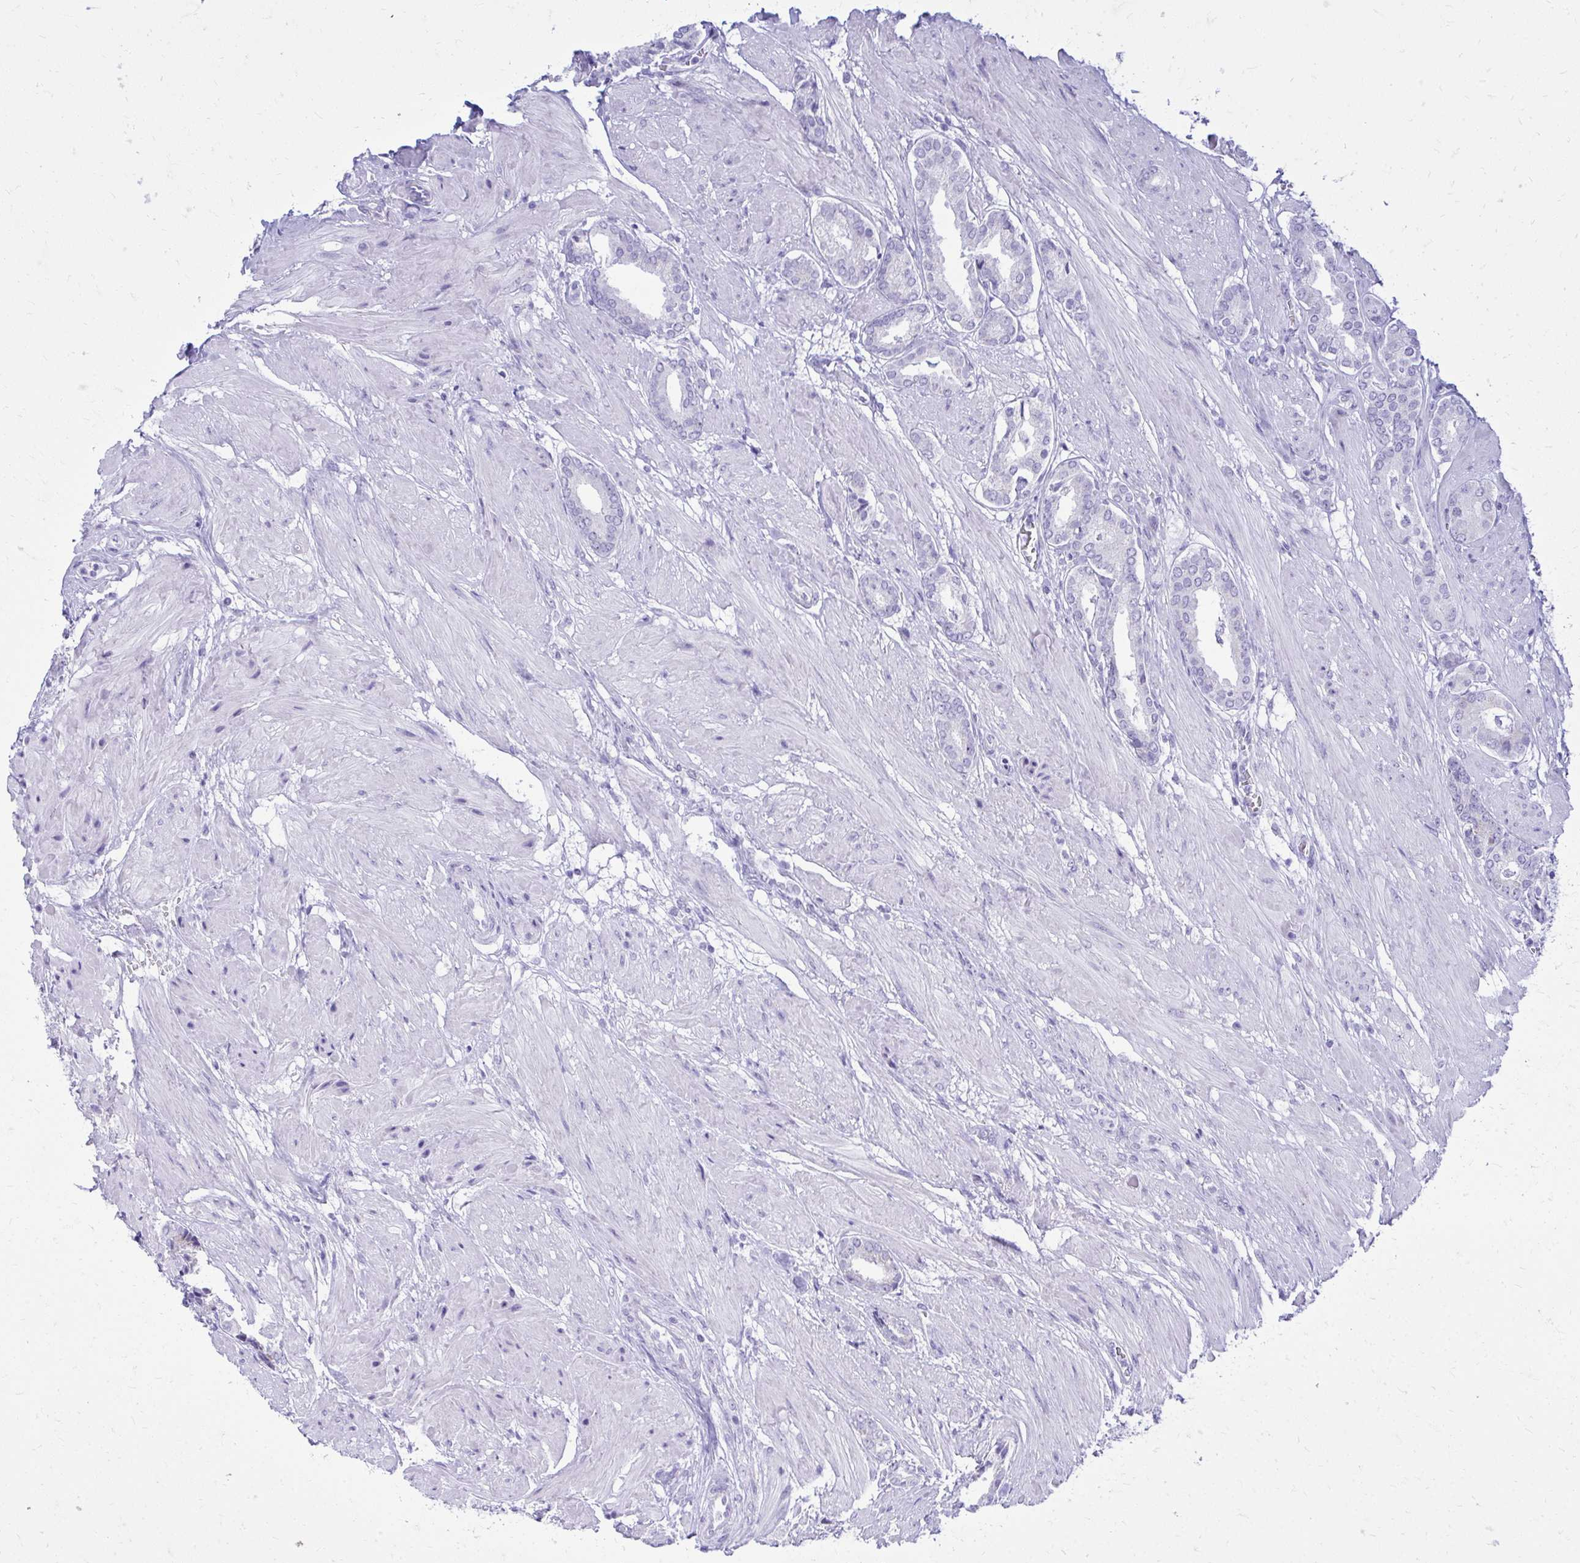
{"staining": {"intensity": "negative", "quantity": "none", "location": "none"}, "tissue": "prostate cancer", "cell_type": "Tumor cells", "image_type": "cancer", "snomed": [{"axis": "morphology", "description": "Adenocarcinoma, High grade"}, {"axis": "topography", "description": "Prostate"}], "caption": "High magnification brightfield microscopy of high-grade adenocarcinoma (prostate) stained with DAB (3,3'-diaminobenzidine) (brown) and counterstained with hematoxylin (blue): tumor cells show no significant positivity.", "gene": "RALYL", "patient": {"sex": "male", "age": 56}}